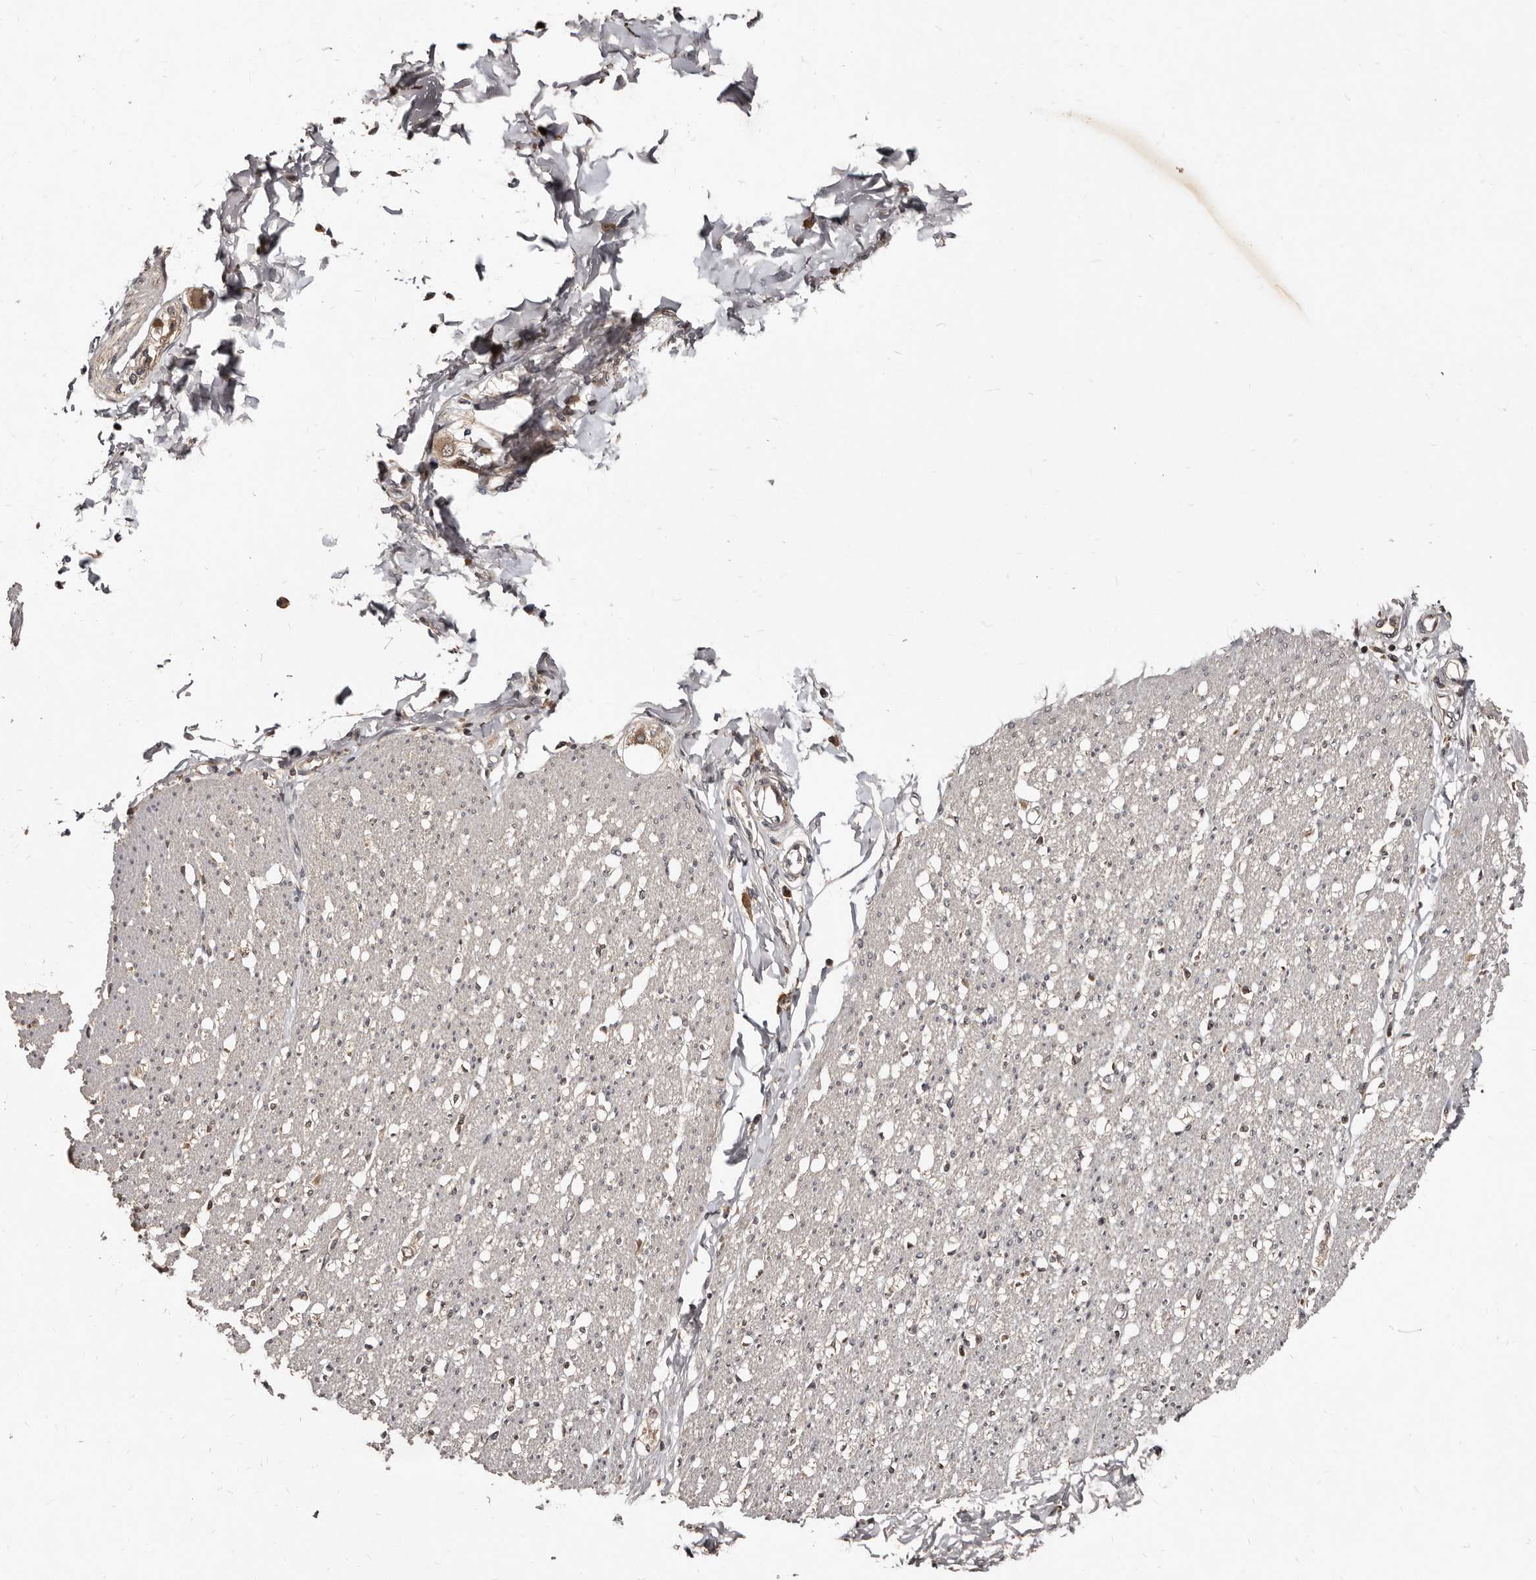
{"staining": {"intensity": "moderate", "quantity": "25%-75%", "location": "cytoplasmic/membranous"}, "tissue": "smooth muscle", "cell_type": "Smooth muscle cells", "image_type": "normal", "snomed": [{"axis": "morphology", "description": "Normal tissue, NOS"}, {"axis": "morphology", "description": "Adenocarcinoma, NOS"}, {"axis": "topography", "description": "Colon"}, {"axis": "topography", "description": "Peripheral nerve tissue"}], "caption": "Protein analysis of normal smooth muscle exhibits moderate cytoplasmic/membranous expression in about 25%-75% of smooth muscle cells. (Stains: DAB in brown, nuclei in blue, Microscopy: brightfield microscopy at high magnification).", "gene": "PMVK", "patient": {"sex": "male", "age": 14}}